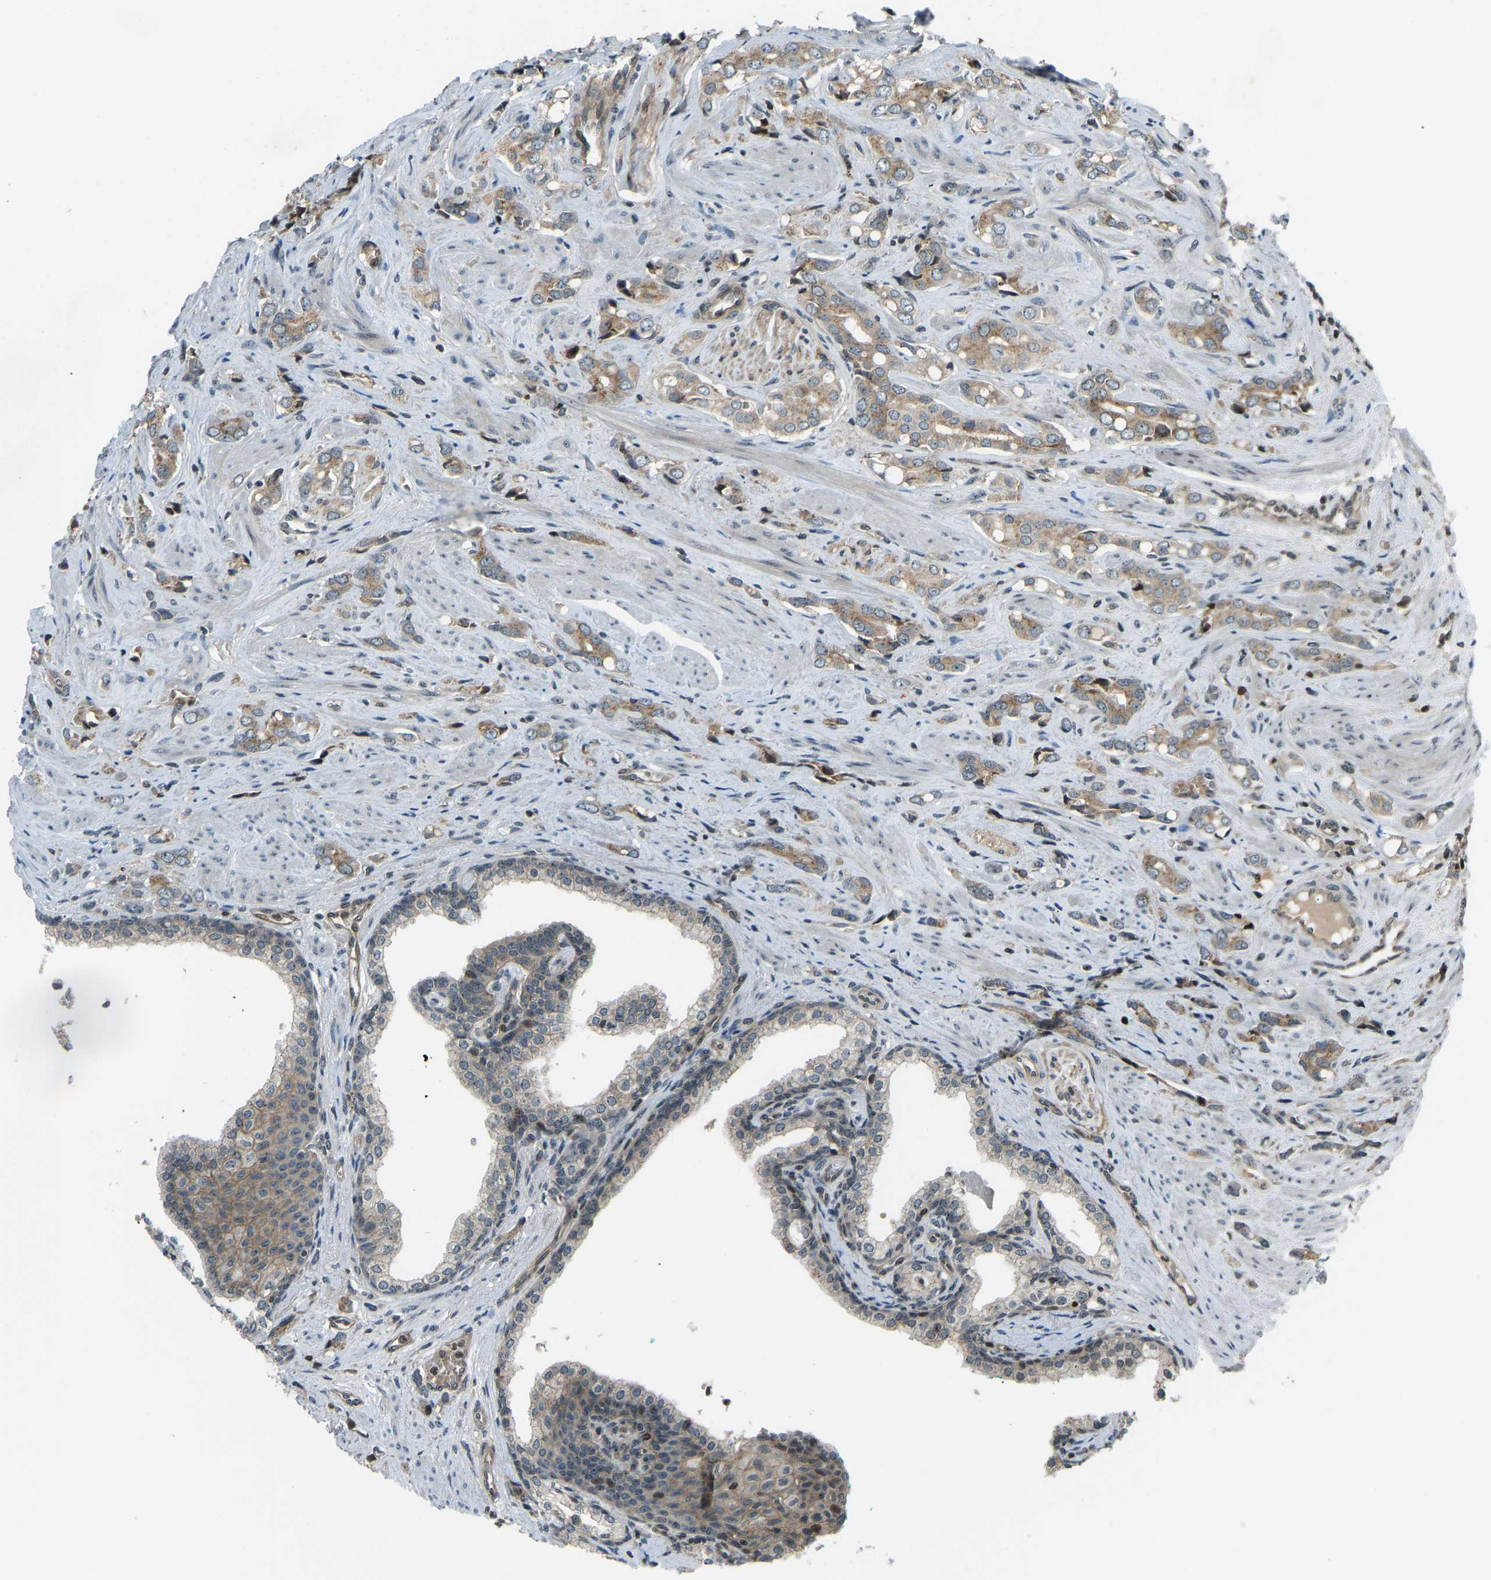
{"staining": {"intensity": "moderate", "quantity": ">75%", "location": "cytoplasmic/membranous"}, "tissue": "prostate cancer", "cell_type": "Tumor cells", "image_type": "cancer", "snomed": [{"axis": "morphology", "description": "Adenocarcinoma, High grade"}, {"axis": "topography", "description": "Prostate"}], "caption": "Immunohistochemistry (IHC) of prostate high-grade adenocarcinoma displays medium levels of moderate cytoplasmic/membranous positivity in approximately >75% of tumor cells.", "gene": "SVOPL", "patient": {"sex": "male", "age": 52}}